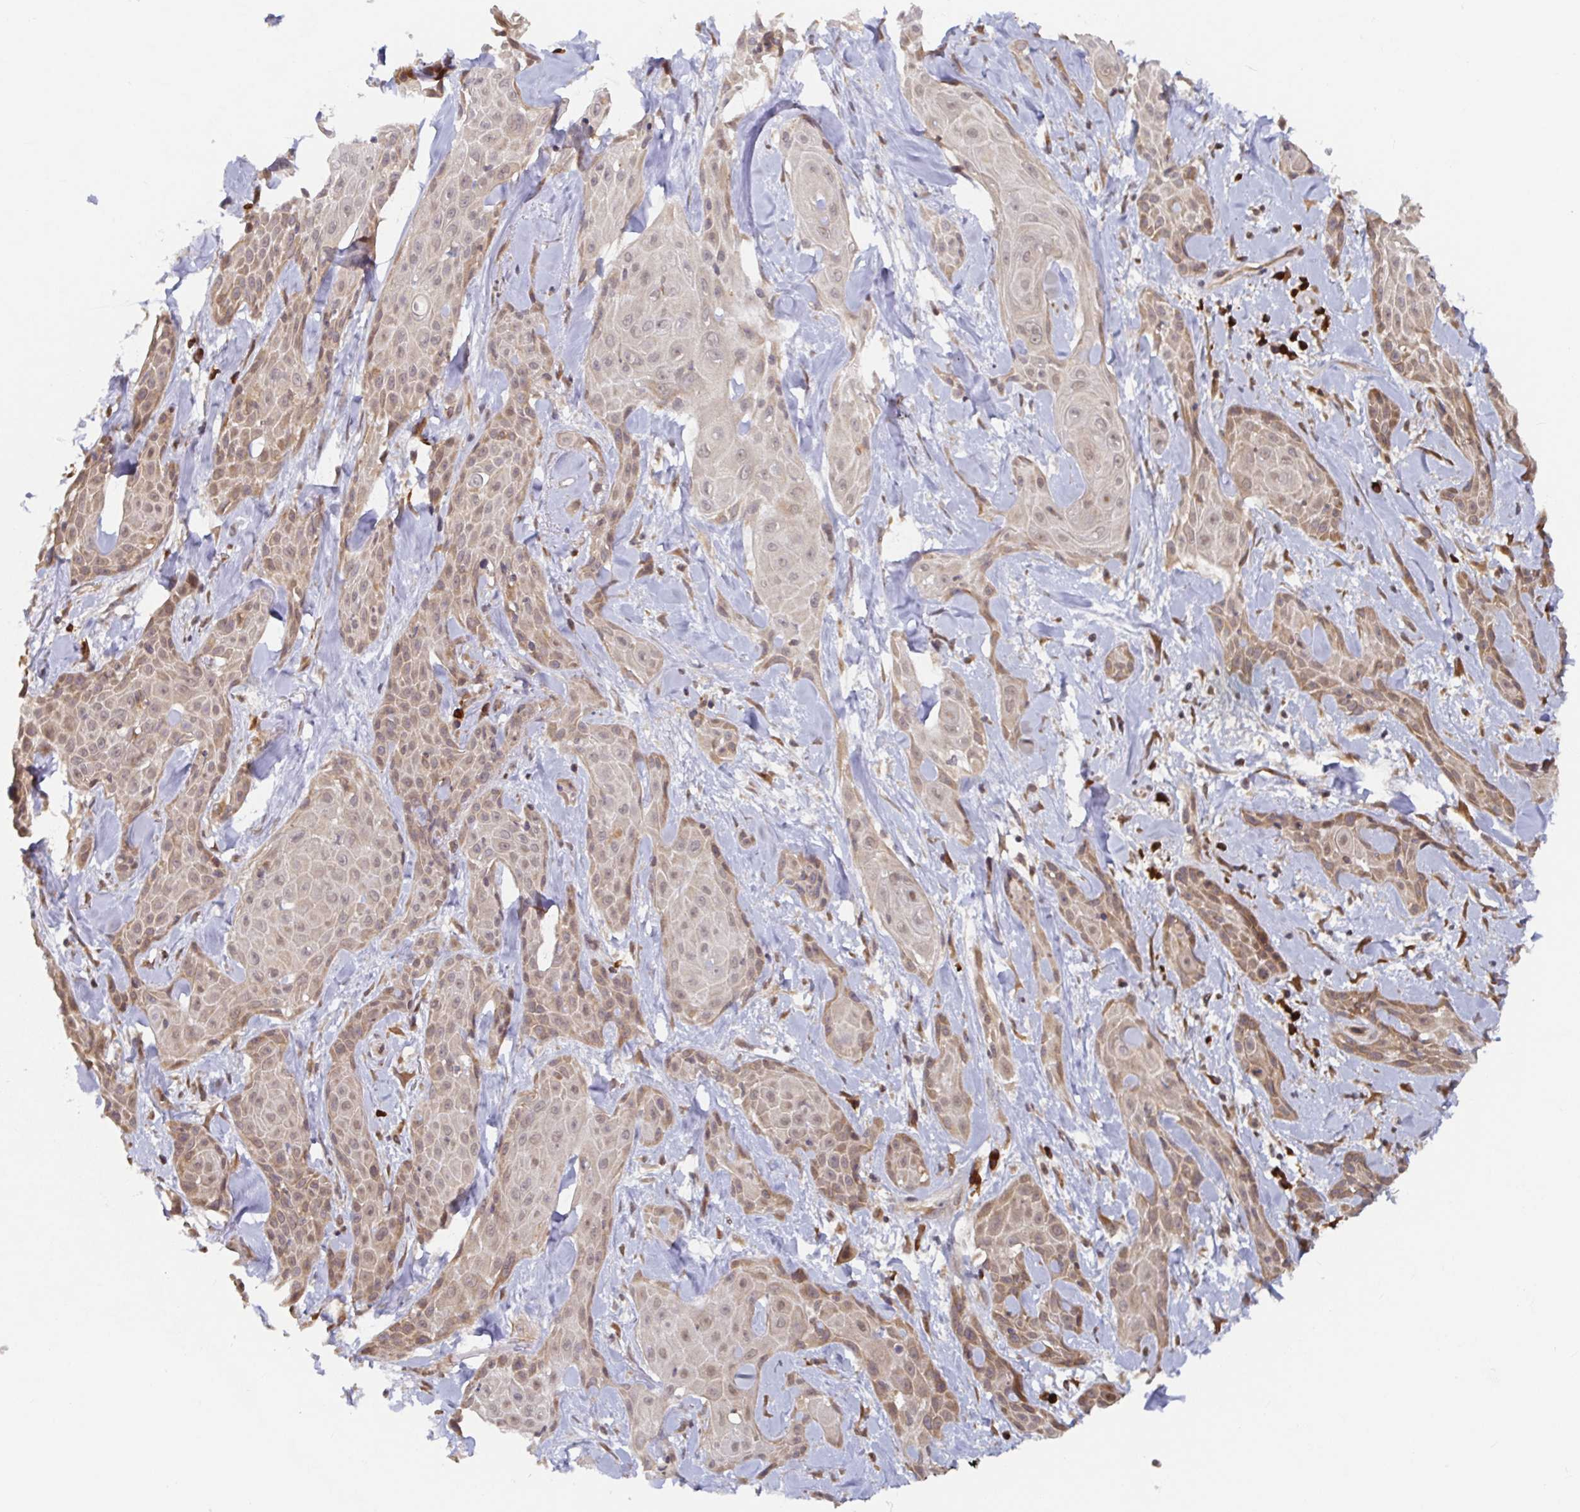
{"staining": {"intensity": "weak", "quantity": "25%-75%", "location": "cytoplasmic/membranous,nuclear"}, "tissue": "skin cancer", "cell_type": "Tumor cells", "image_type": "cancer", "snomed": [{"axis": "morphology", "description": "Squamous cell carcinoma, NOS"}, {"axis": "topography", "description": "Skin"}, {"axis": "topography", "description": "Anal"}], "caption": "Skin cancer stained for a protein demonstrates weak cytoplasmic/membranous and nuclear positivity in tumor cells. (DAB IHC, brown staining for protein, blue staining for nuclei).", "gene": "ALG1", "patient": {"sex": "male", "age": 64}}